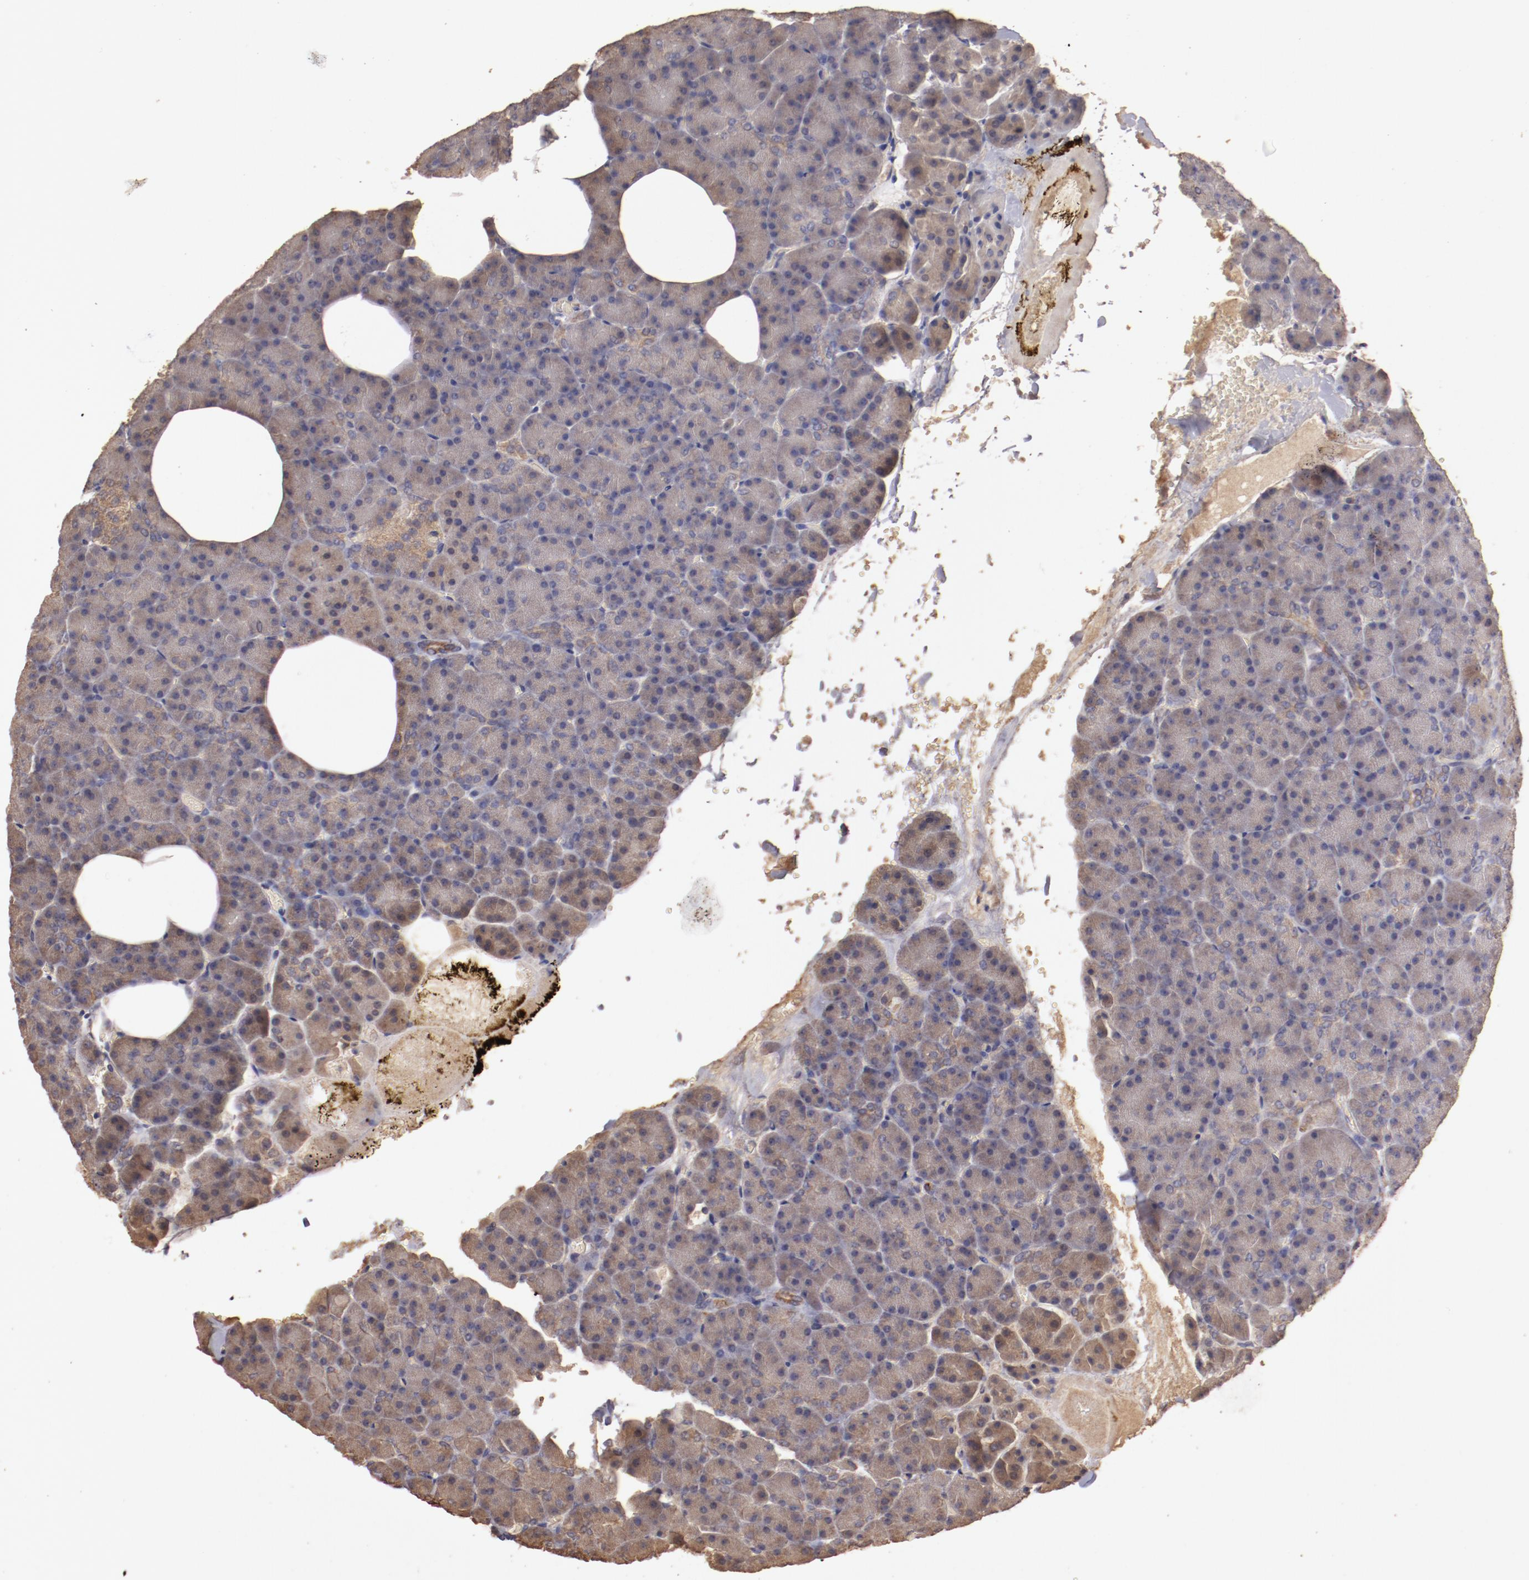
{"staining": {"intensity": "weak", "quantity": ">75%", "location": "cytoplasmic/membranous"}, "tissue": "carcinoid", "cell_type": "Tumor cells", "image_type": "cancer", "snomed": [{"axis": "morphology", "description": "Normal tissue, NOS"}, {"axis": "morphology", "description": "Carcinoid, malignant, NOS"}, {"axis": "topography", "description": "Pancreas"}], "caption": "Brown immunohistochemical staining in carcinoid (malignant) shows weak cytoplasmic/membranous positivity in about >75% of tumor cells.", "gene": "SRRD", "patient": {"sex": "female", "age": 35}}